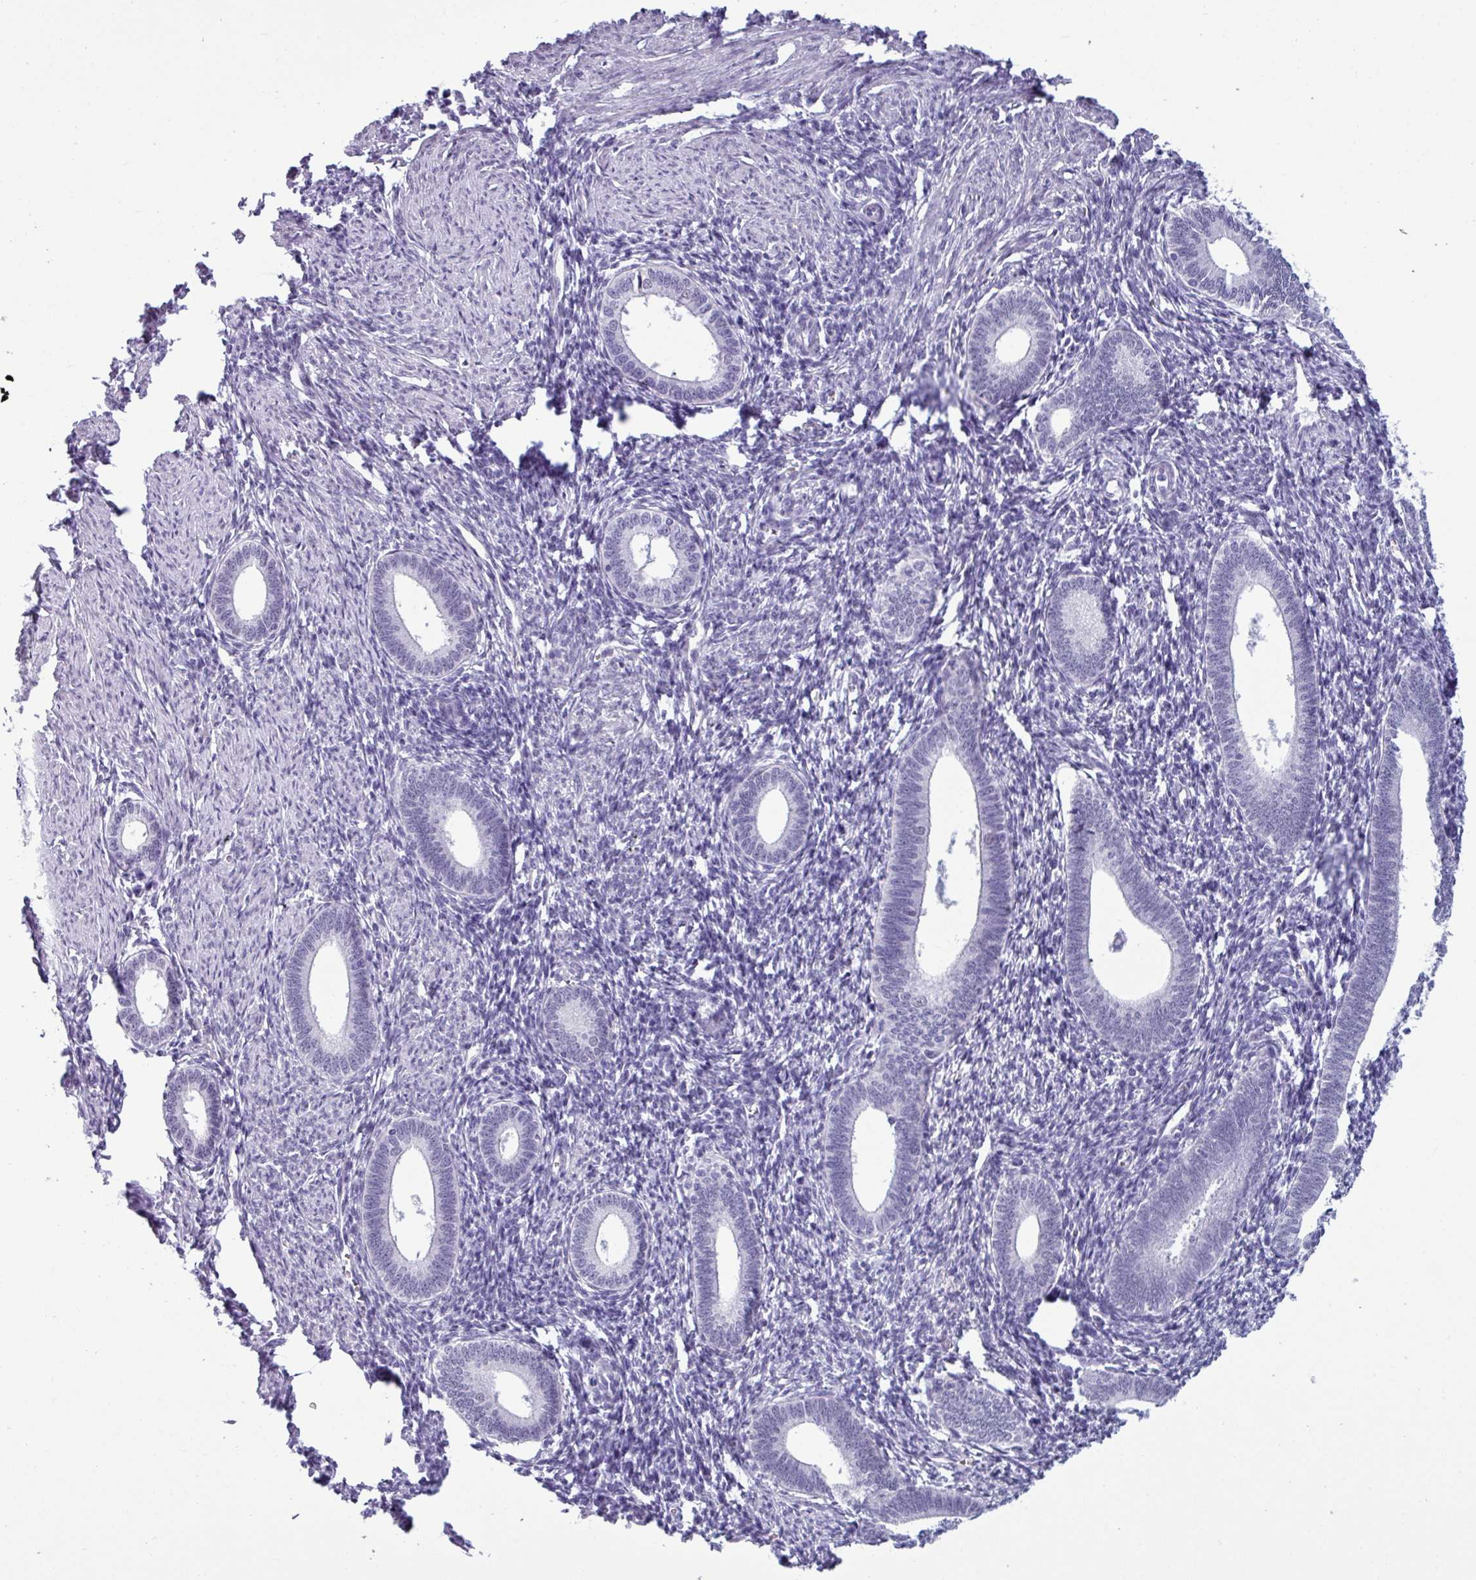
{"staining": {"intensity": "negative", "quantity": "none", "location": "none"}, "tissue": "endometrium", "cell_type": "Cells in endometrial stroma", "image_type": "normal", "snomed": [{"axis": "morphology", "description": "Normal tissue, NOS"}, {"axis": "topography", "description": "Endometrium"}], "caption": "An immunohistochemistry (IHC) image of unremarkable endometrium is shown. There is no staining in cells in endometrial stroma of endometrium. (Brightfield microscopy of DAB immunohistochemistry (IHC) at high magnification).", "gene": "SRGAP1", "patient": {"sex": "female", "age": 41}}